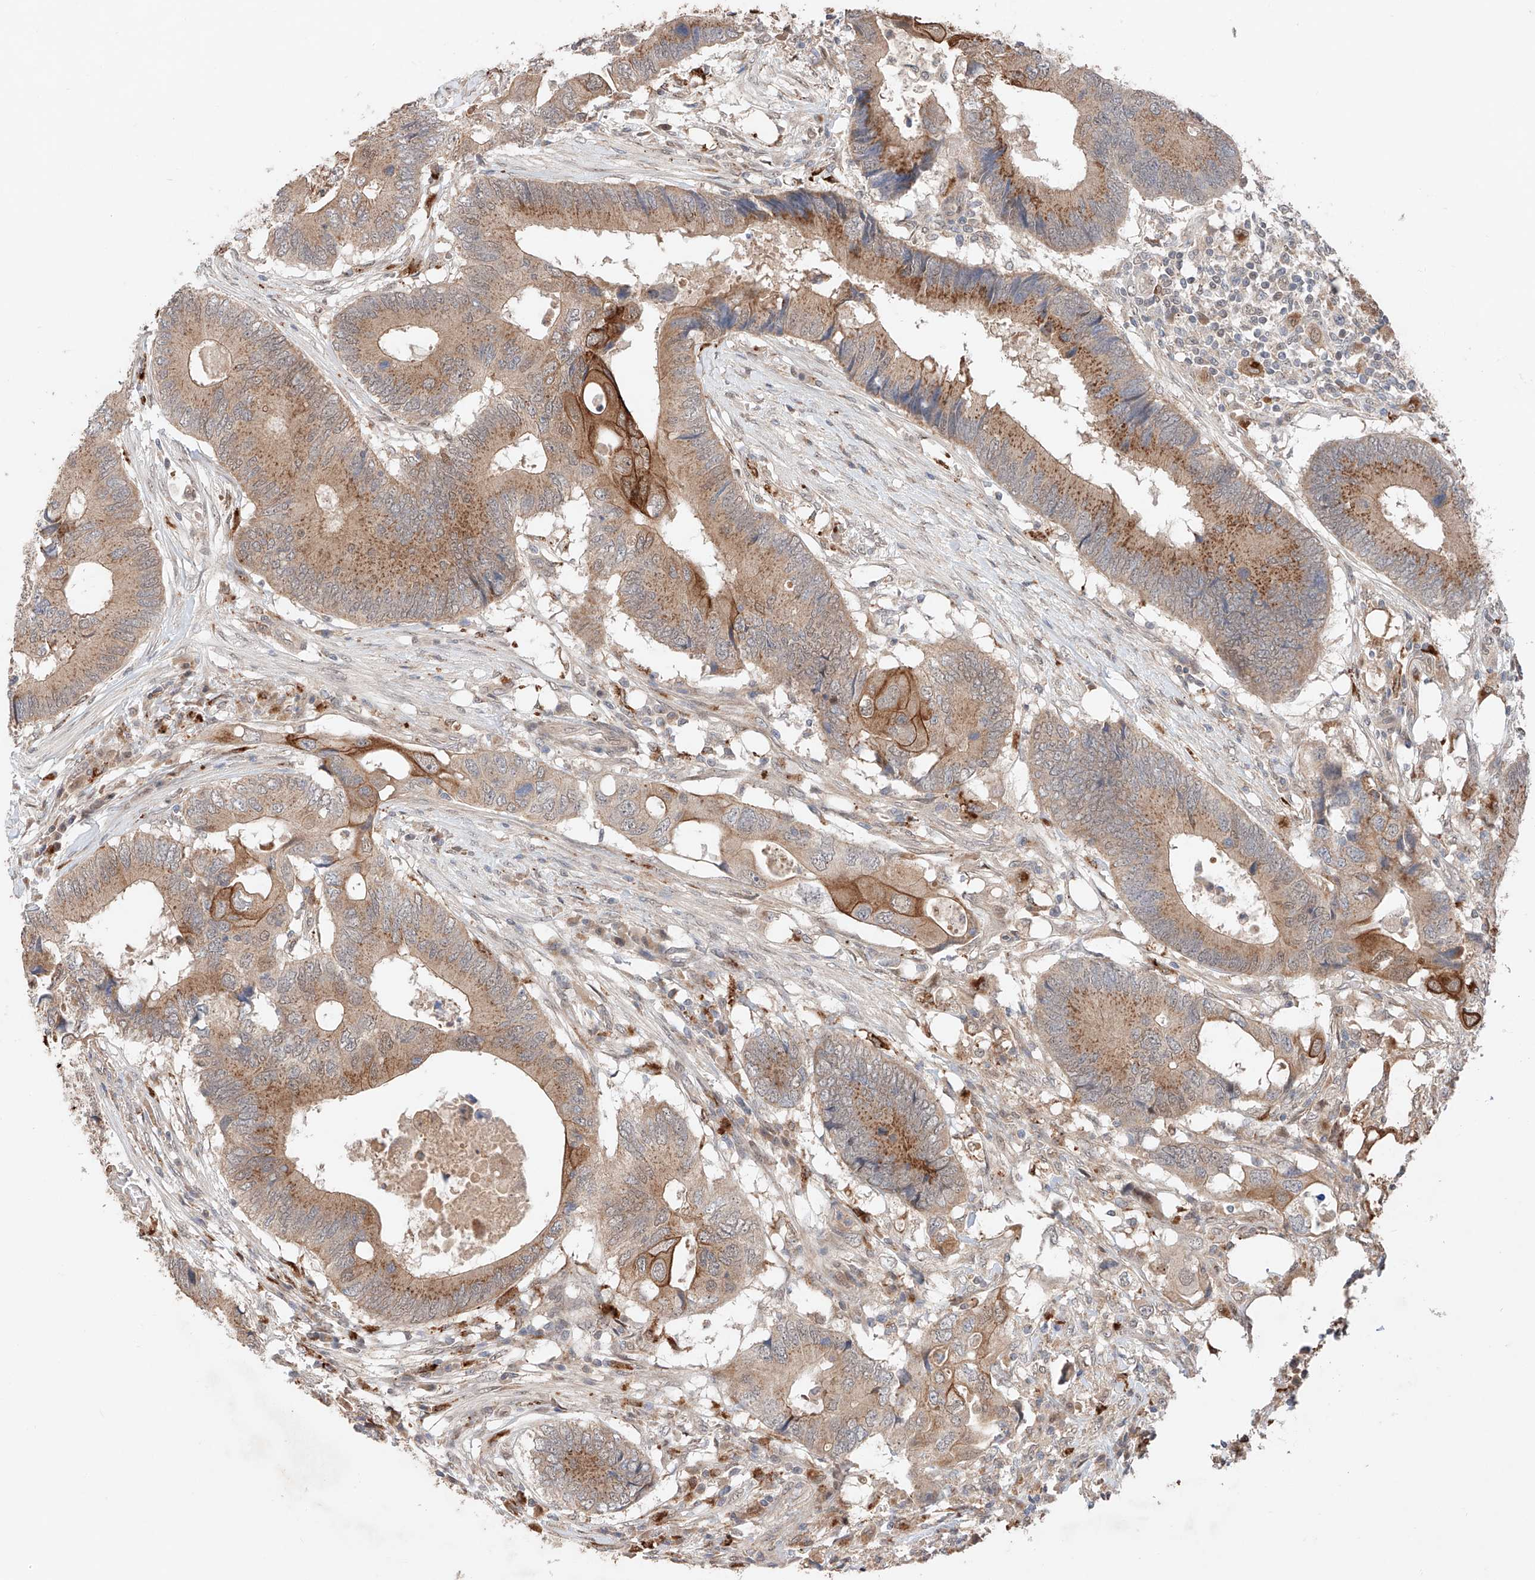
{"staining": {"intensity": "moderate", "quantity": ">75%", "location": "cytoplasmic/membranous"}, "tissue": "colorectal cancer", "cell_type": "Tumor cells", "image_type": "cancer", "snomed": [{"axis": "morphology", "description": "Adenocarcinoma, NOS"}, {"axis": "topography", "description": "Colon"}], "caption": "An image showing moderate cytoplasmic/membranous expression in about >75% of tumor cells in colorectal cancer, as visualized by brown immunohistochemical staining.", "gene": "GCNT1", "patient": {"sex": "male", "age": 71}}